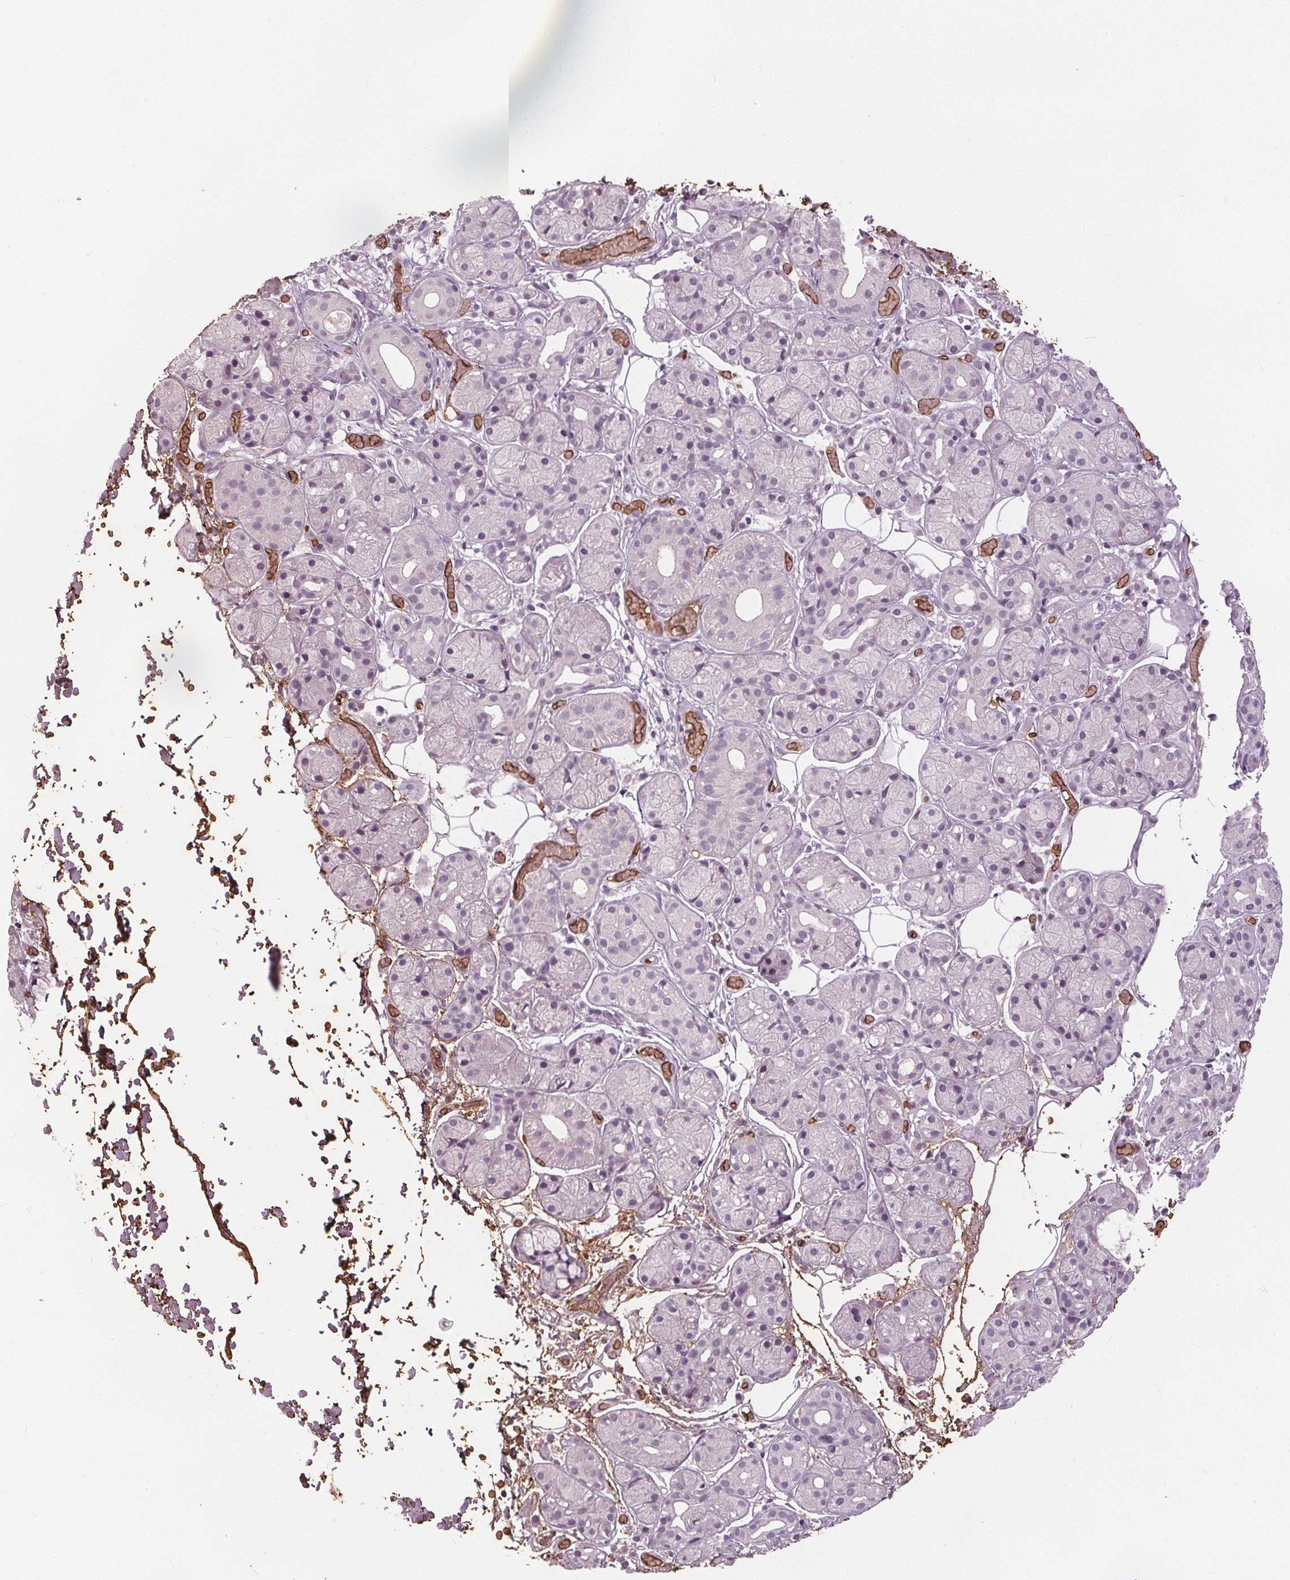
{"staining": {"intensity": "negative", "quantity": "none", "location": "none"}, "tissue": "salivary gland", "cell_type": "Glandular cells", "image_type": "normal", "snomed": [{"axis": "morphology", "description": "Normal tissue, NOS"}, {"axis": "topography", "description": "Salivary gland"}, {"axis": "topography", "description": "Peripheral nerve tissue"}], "caption": "The histopathology image demonstrates no significant positivity in glandular cells of salivary gland.", "gene": "SLC4A1", "patient": {"sex": "male", "age": 71}}